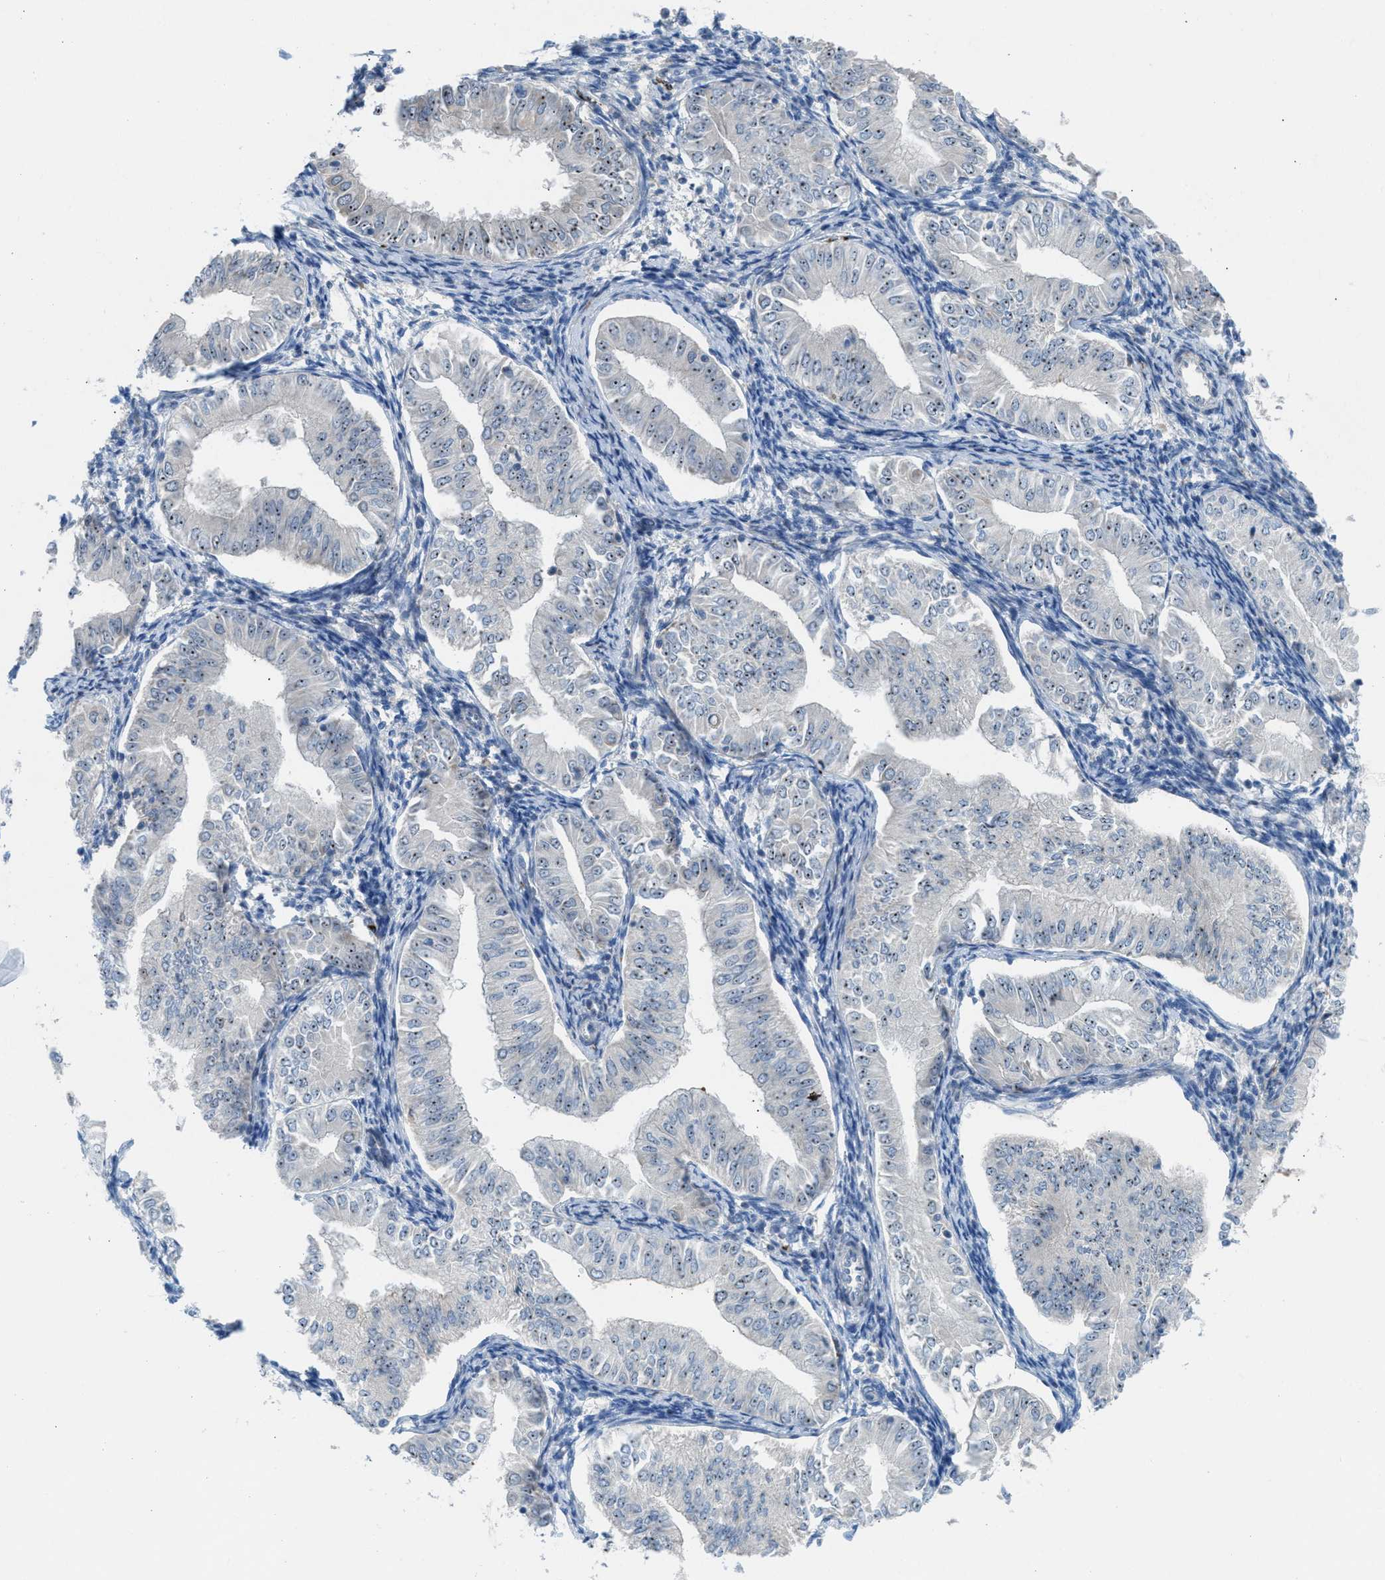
{"staining": {"intensity": "moderate", "quantity": ">75%", "location": "nuclear"}, "tissue": "endometrial cancer", "cell_type": "Tumor cells", "image_type": "cancer", "snomed": [{"axis": "morphology", "description": "Normal tissue, NOS"}, {"axis": "morphology", "description": "Adenocarcinoma, NOS"}, {"axis": "topography", "description": "Endometrium"}], "caption": "Immunohistochemistry (IHC) micrograph of neoplastic tissue: adenocarcinoma (endometrial) stained using immunohistochemistry shows medium levels of moderate protein expression localized specifically in the nuclear of tumor cells, appearing as a nuclear brown color.", "gene": "TPH1", "patient": {"sex": "female", "age": 53}}